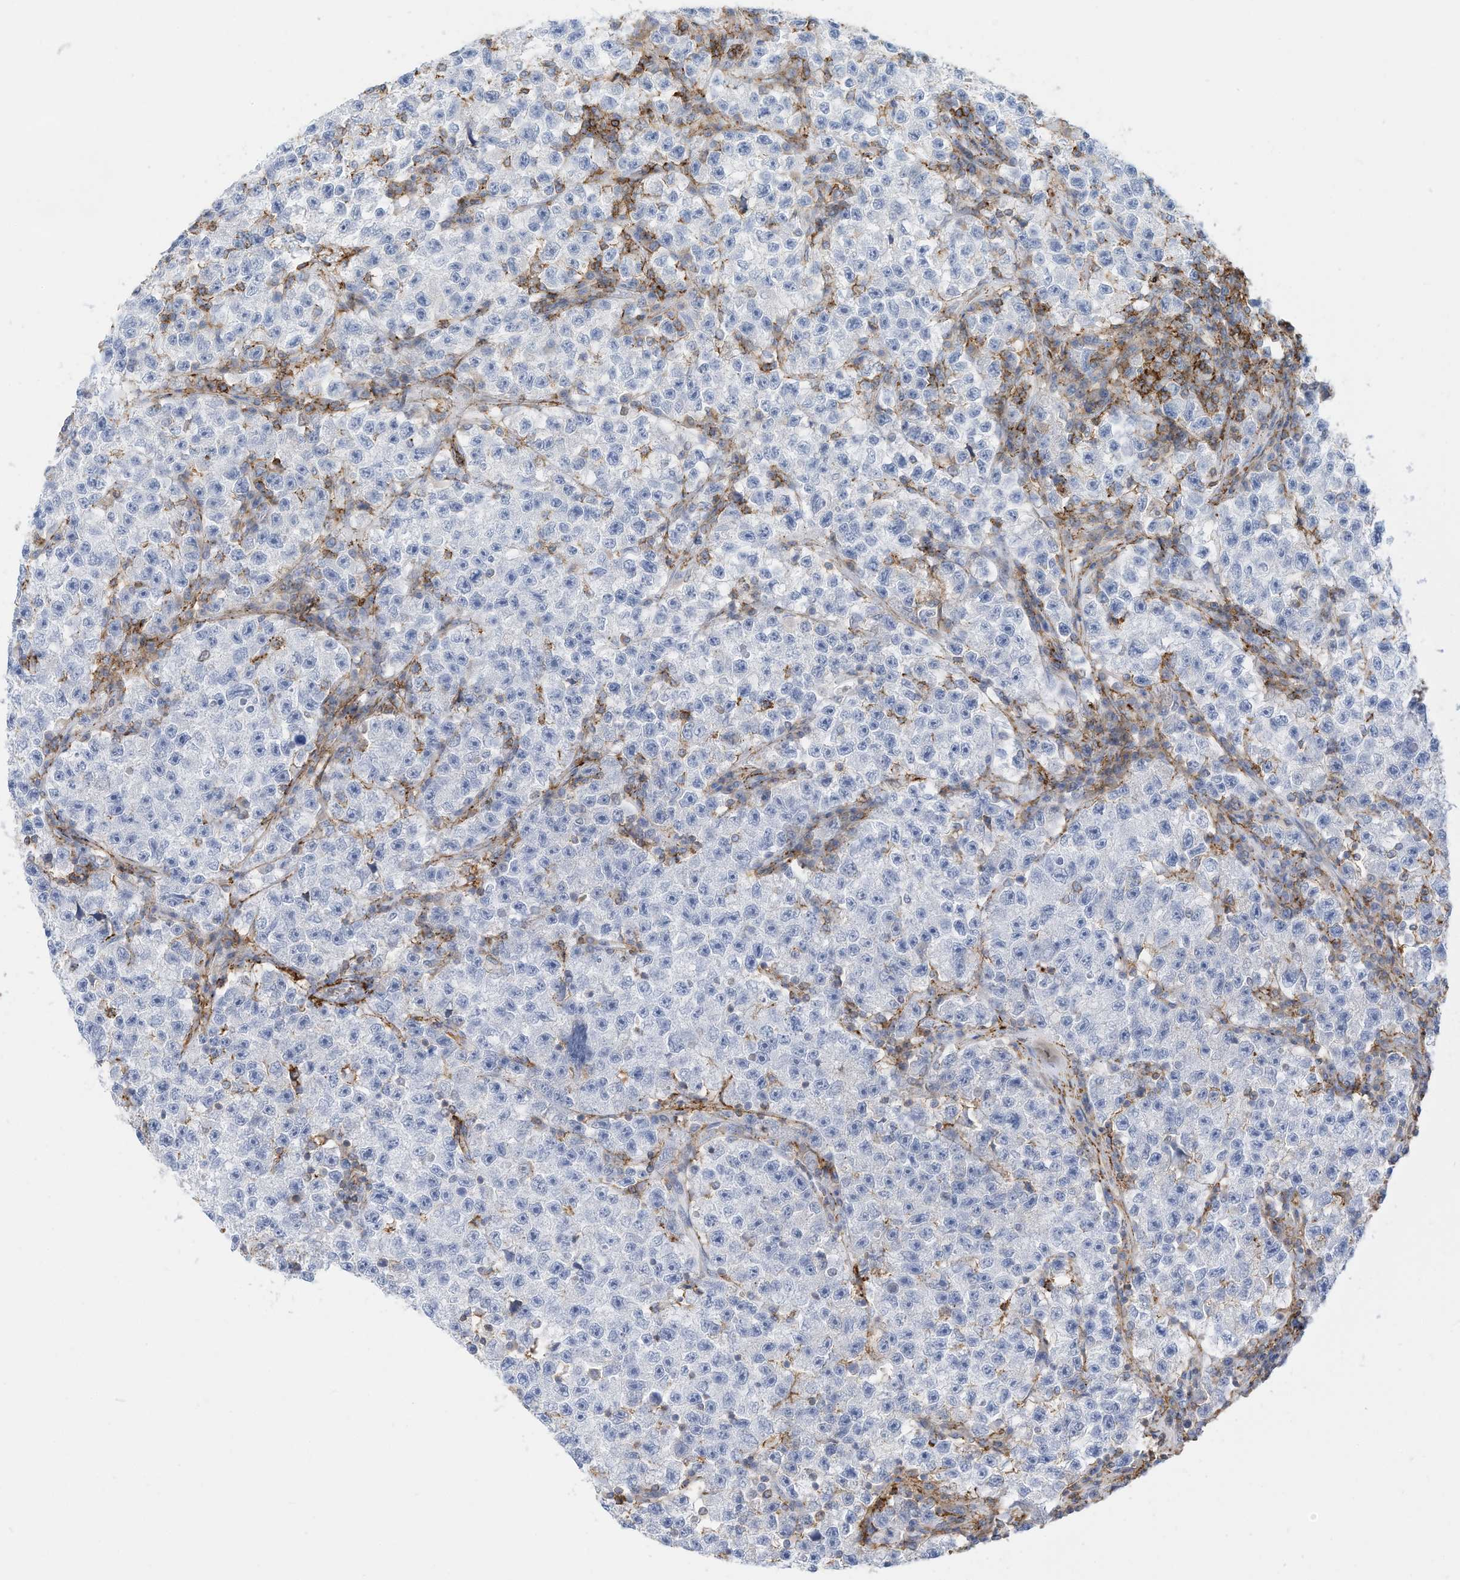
{"staining": {"intensity": "negative", "quantity": "none", "location": "none"}, "tissue": "testis cancer", "cell_type": "Tumor cells", "image_type": "cancer", "snomed": [{"axis": "morphology", "description": "Seminoma, NOS"}, {"axis": "topography", "description": "Testis"}], "caption": "A high-resolution histopathology image shows immunohistochemistry (IHC) staining of testis cancer, which exhibits no significant expression in tumor cells.", "gene": "TXNDC9", "patient": {"sex": "male", "age": 22}}